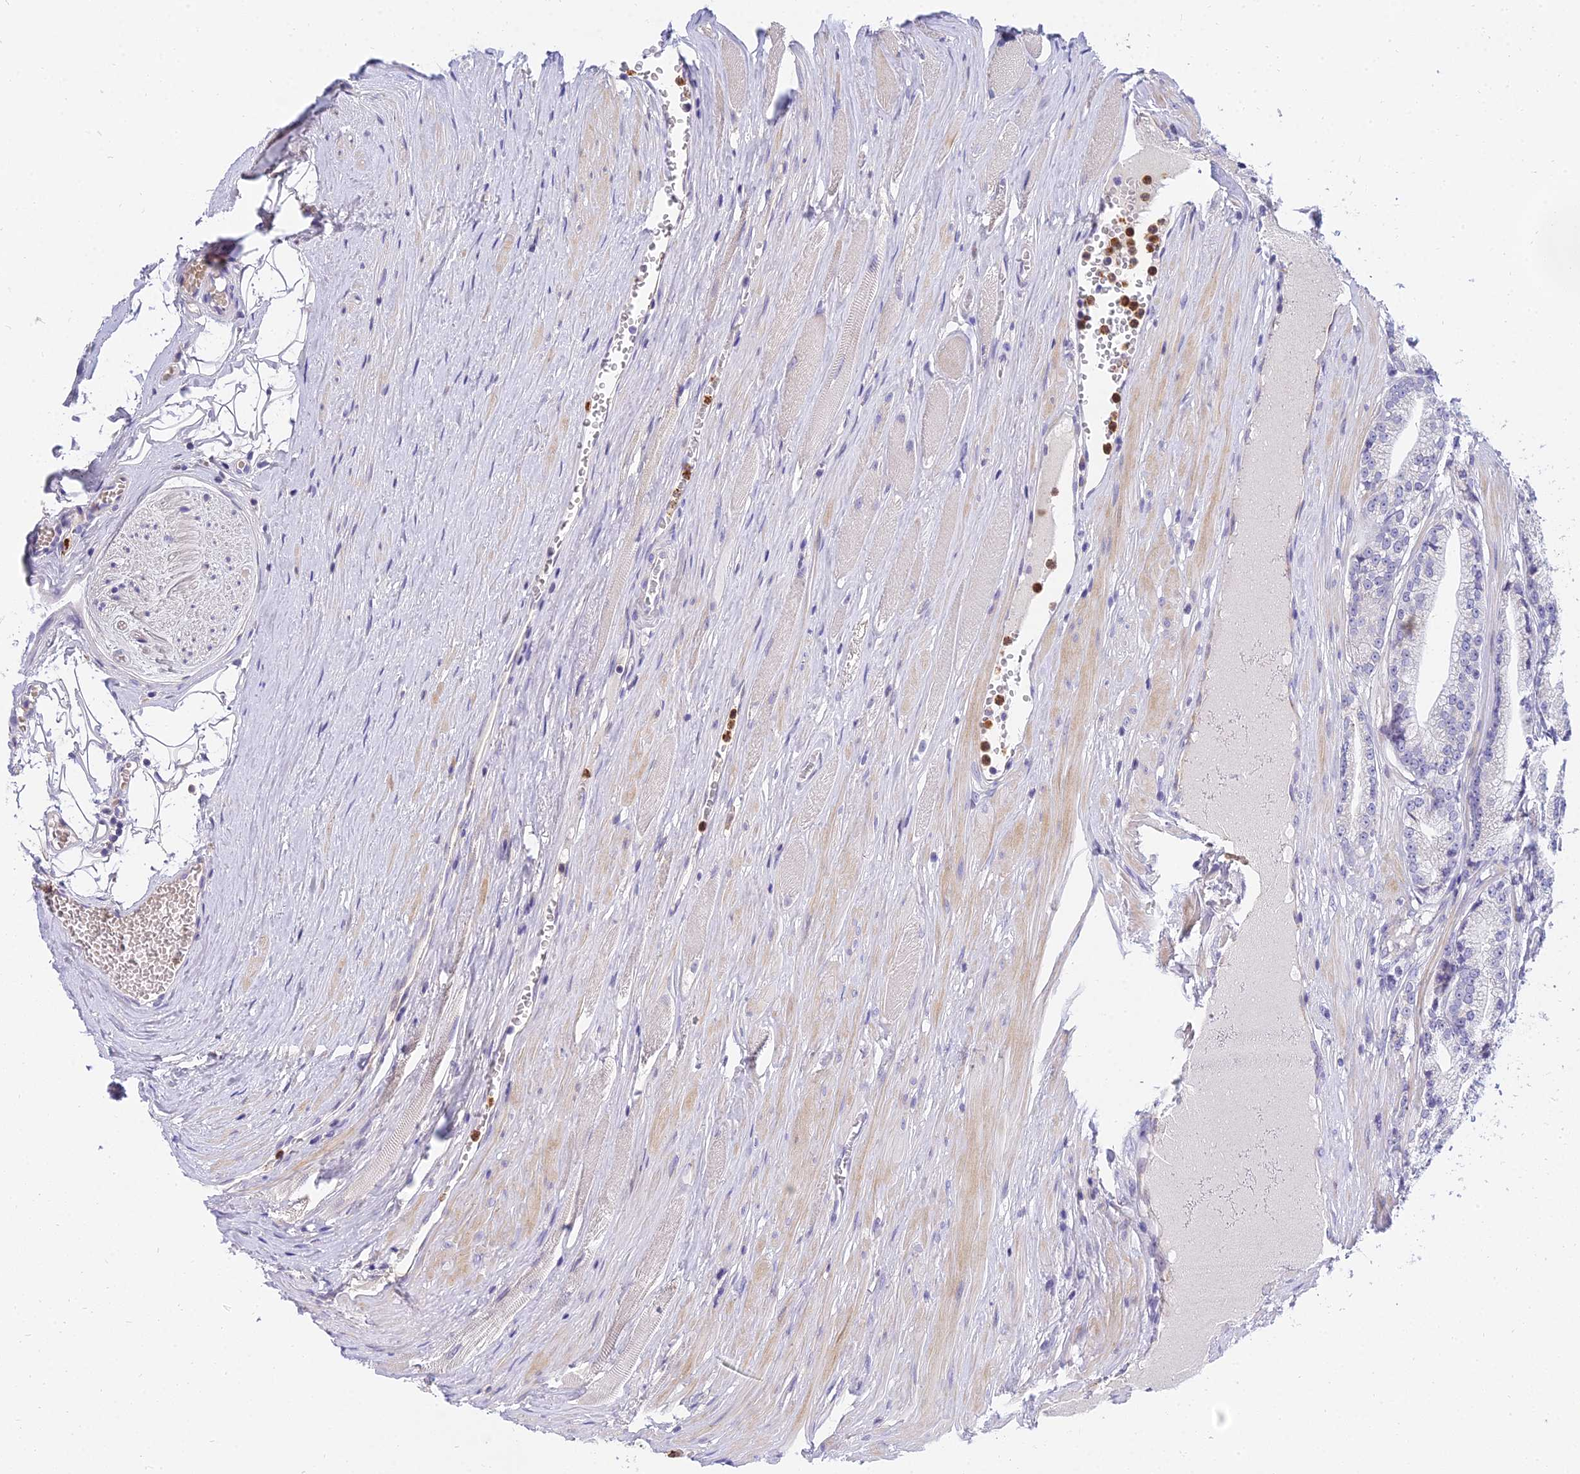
{"staining": {"intensity": "negative", "quantity": "none", "location": "none"}, "tissue": "prostate cancer", "cell_type": "Tumor cells", "image_type": "cancer", "snomed": [{"axis": "morphology", "description": "Adenocarcinoma, High grade"}, {"axis": "topography", "description": "Prostate"}], "caption": "Protein analysis of prostate adenocarcinoma (high-grade) exhibits no significant expression in tumor cells.", "gene": "VWC2L", "patient": {"sex": "male", "age": 67}}